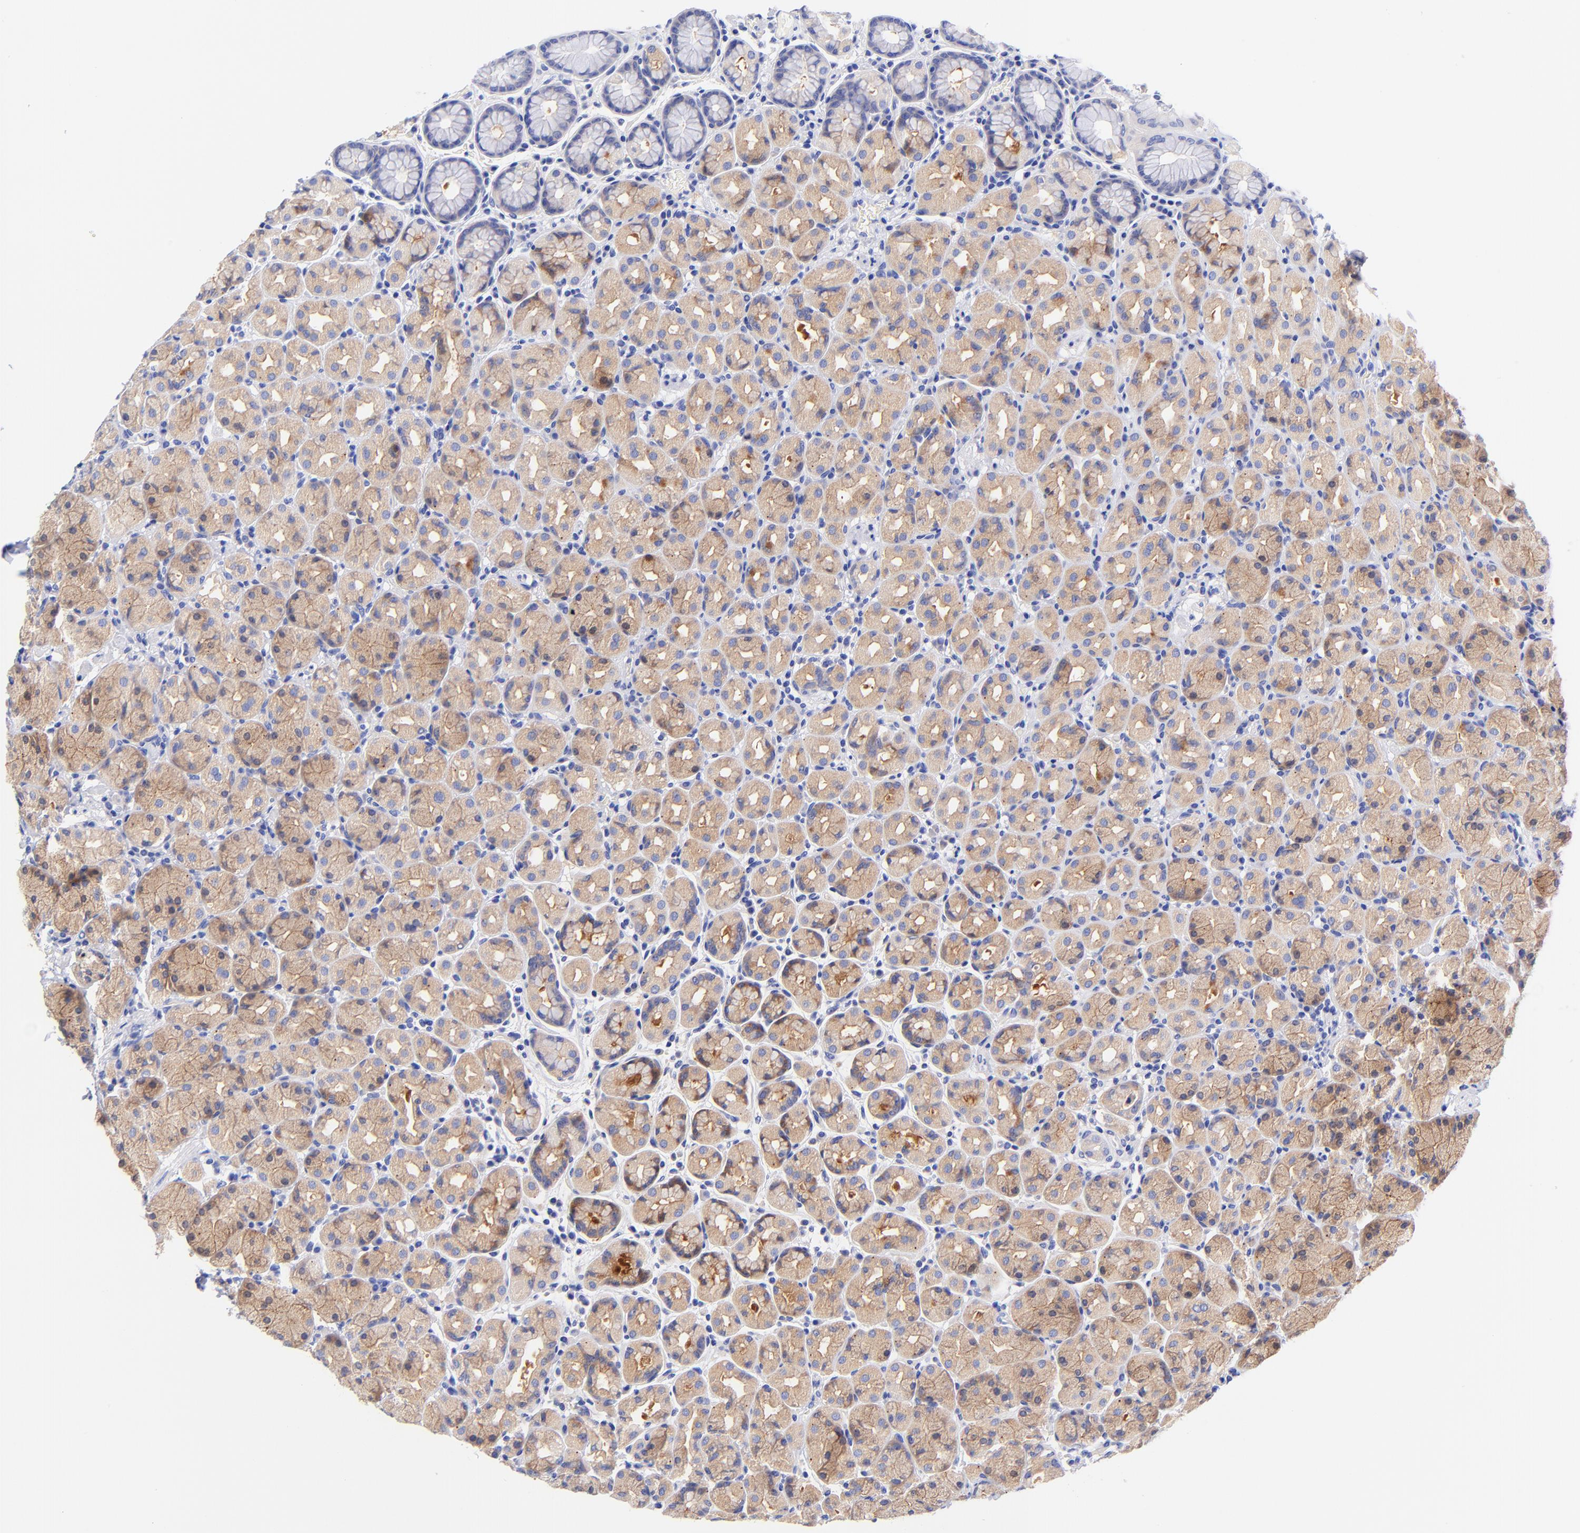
{"staining": {"intensity": "weak", "quantity": "25%-75%", "location": "cytoplasmic/membranous"}, "tissue": "stomach", "cell_type": "Glandular cells", "image_type": "normal", "snomed": [{"axis": "morphology", "description": "Normal tissue, NOS"}, {"axis": "topography", "description": "Stomach, lower"}], "caption": "The histopathology image demonstrates staining of unremarkable stomach, revealing weak cytoplasmic/membranous protein staining (brown color) within glandular cells. (DAB = brown stain, brightfield microscopy at high magnification).", "gene": "GPHN", "patient": {"sex": "male", "age": 56}}